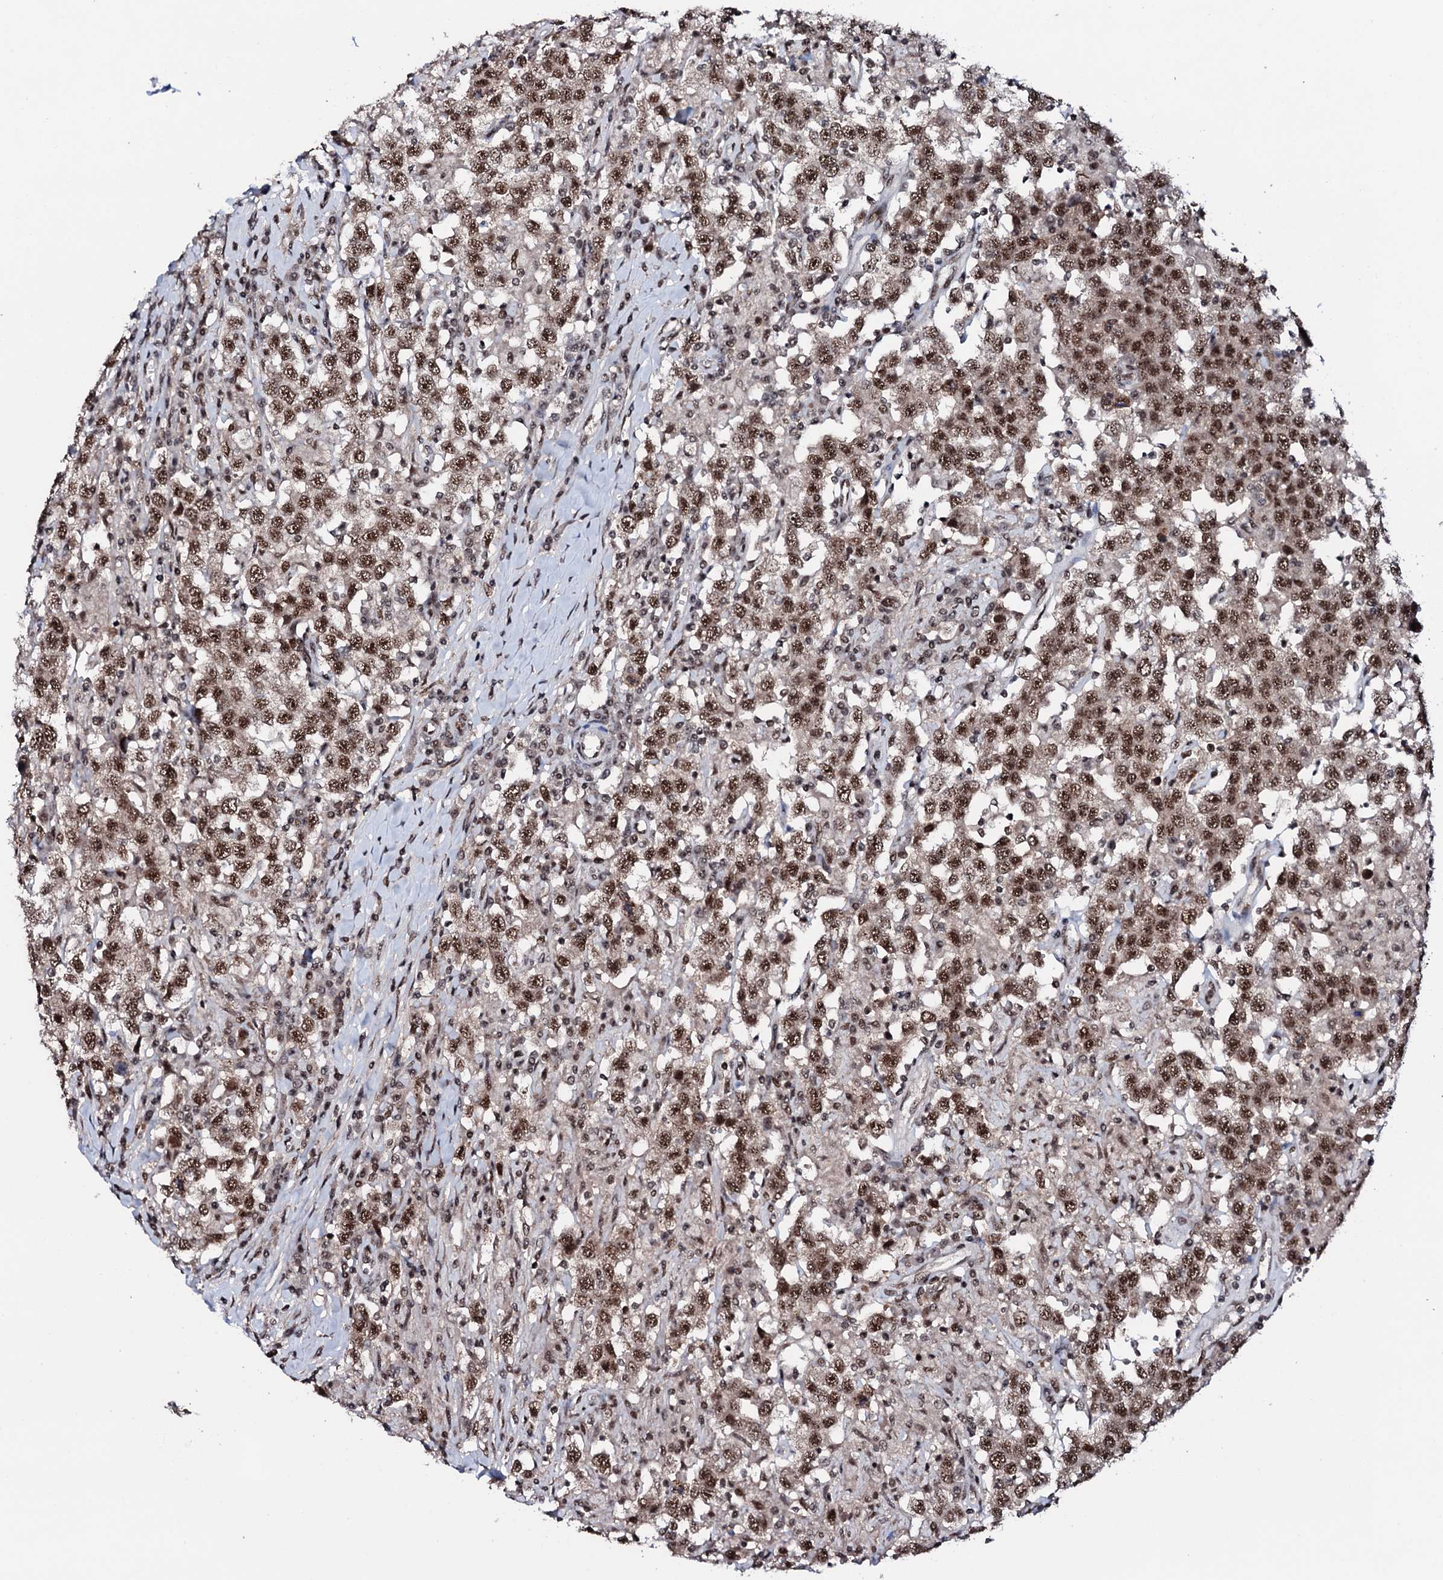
{"staining": {"intensity": "moderate", "quantity": ">75%", "location": "nuclear"}, "tissue": "testis cancer", "cell_type": "Tumor cells", "image_type": "cancer", "snomed": [{"axis": "morphology", "description": "Seminoma, NOS"}, {"axis": "topography", "description": "Testis"}], "caption": "Protein staining shows moderate nuclear positivity in approximately >75% of tumor cells in seminoma (testis).", "gene": "PRPF18", "patient": {"sex": "male", "age": 41}}